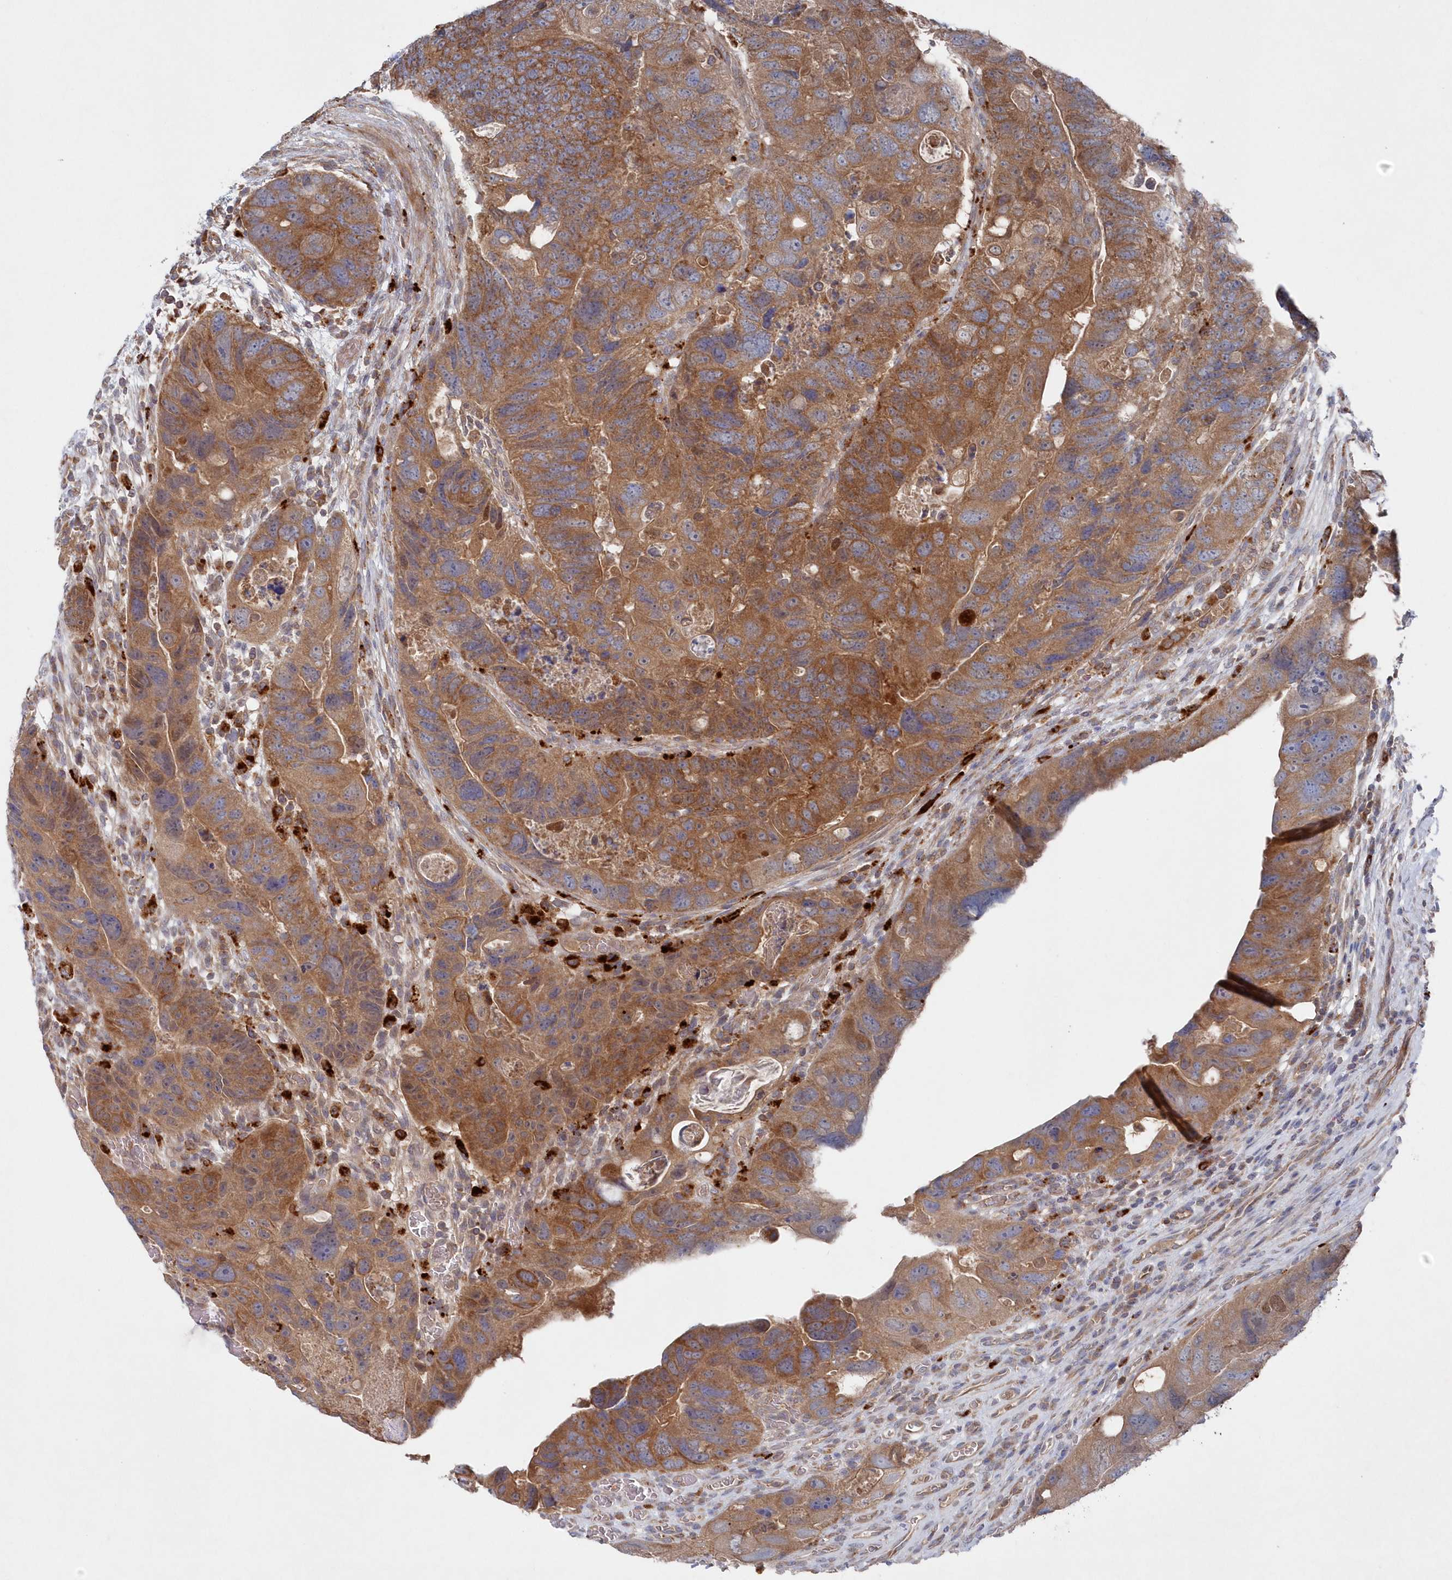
{"staining": {"intensity": "moderate", "quantity": ">75%", "location": "cytoplasmic/membranous"}, "tissue": "colorectal cancer", "cell_type": "Tumor cells", "image_type": "cancer", "snomed": [{"axis": "morphology", "description": "Adenocarcinoma, NOS"}, {"axis": "topography", "description": "Rectum"}], "caption": "Protein expression by immunohistochemistry reveals moderate cytoplasmic/membranous staining in approximately >75% of tumor cells in colorectal adenocarcinoma. Ihc stains the protein of interest in brown and the nuclei are stained blue.", "gene": "ASNSD1", "patient": {"sex": "male", "age": 59}}